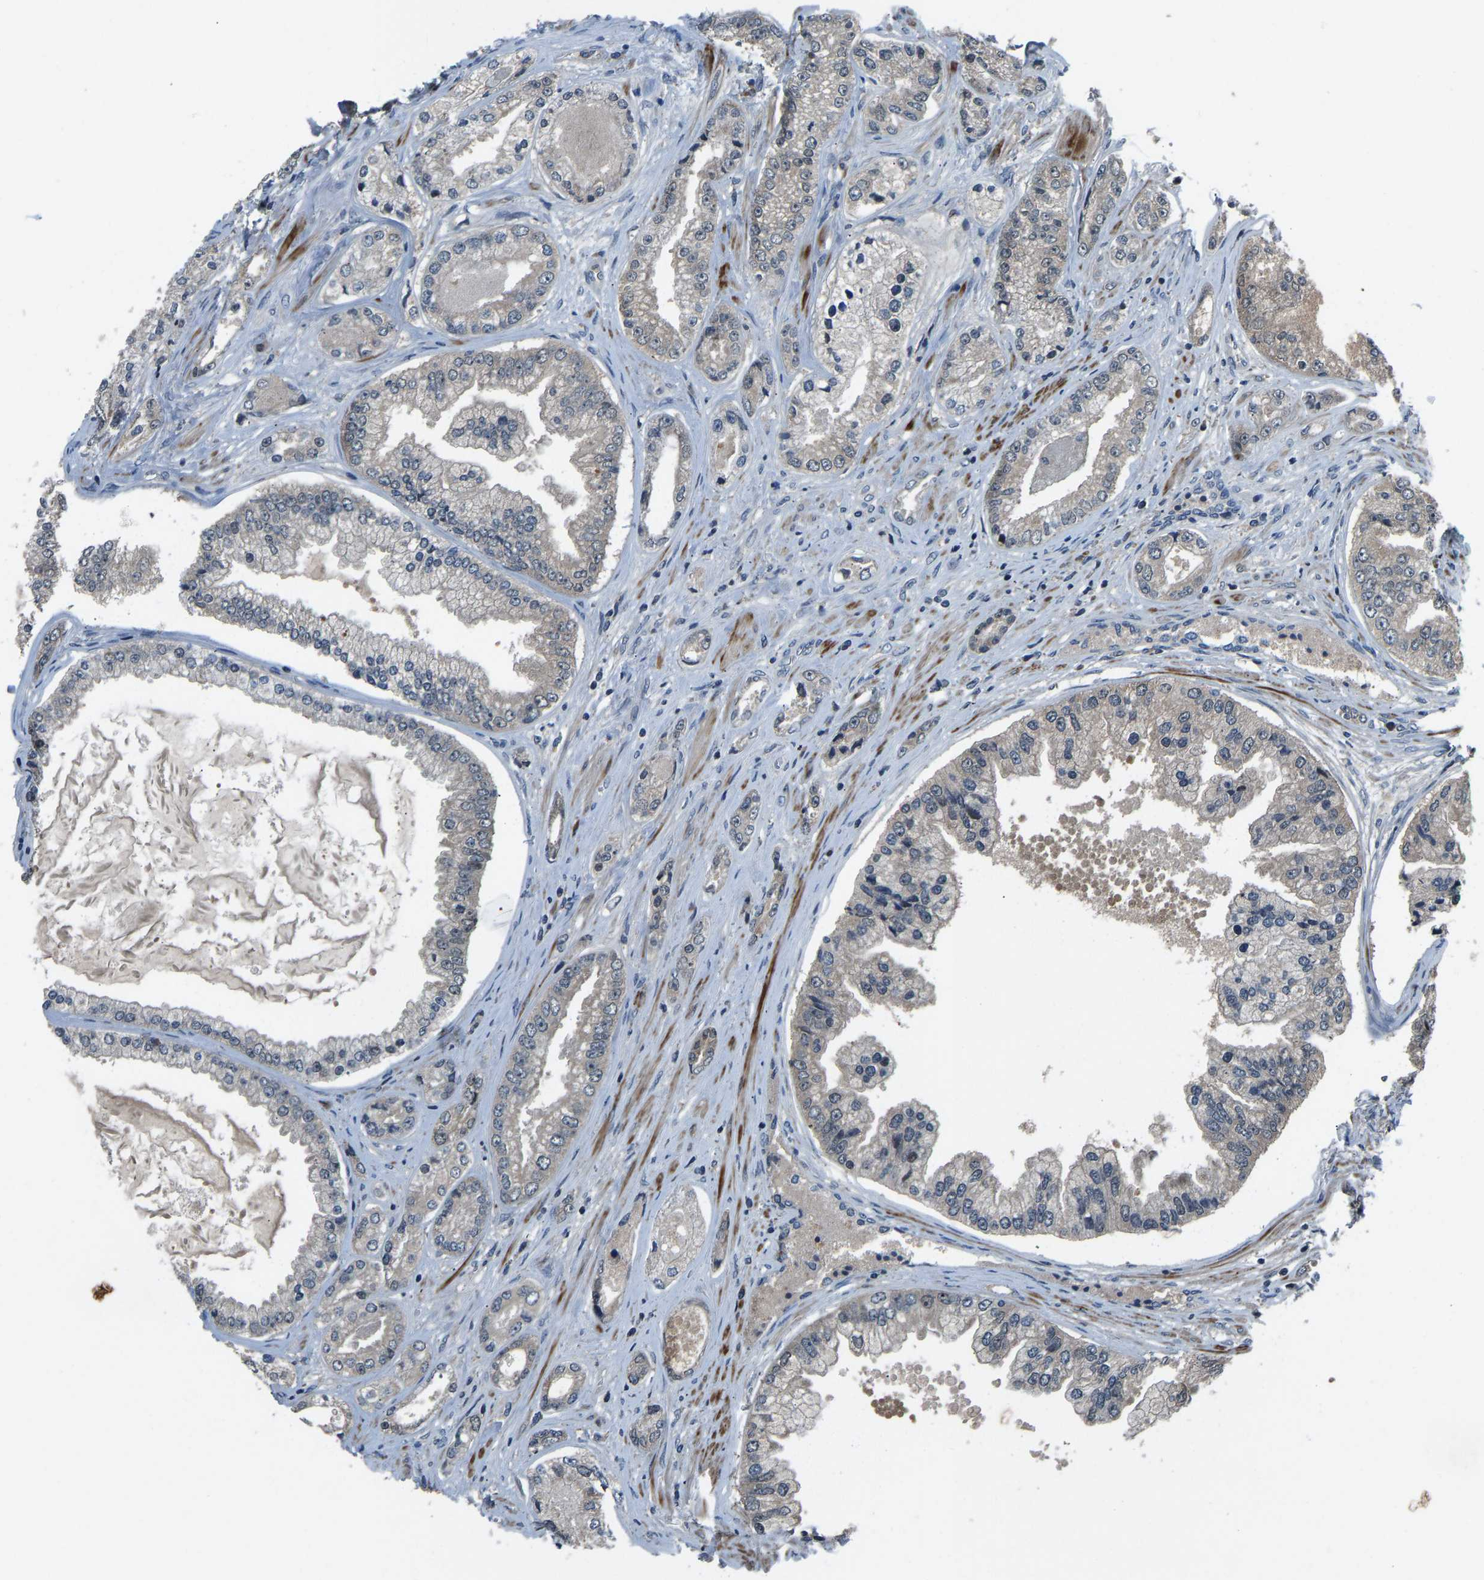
{"staining": {"intensity": "negative", "quantity": "none", "location": "none"}, "tissue": "prostate cancer", "cell_type": "Tumor cells", "image_type": "cancer", "snomed": [{"axis": "morphology", "description": "Adenocarcinoma, High grade"}, {"axis": "topography", "description": "Prostate"}], "caption": "Image shows no protein positivity in tumor cells of high-grade adenocarcinoma (prostate) tissue. The staining is performed using DAB brown chromogen with nuclei counter-stained in using hematoxylin.", "gene": "RLIM", "patient": {"sex": "male", "age": 61}}